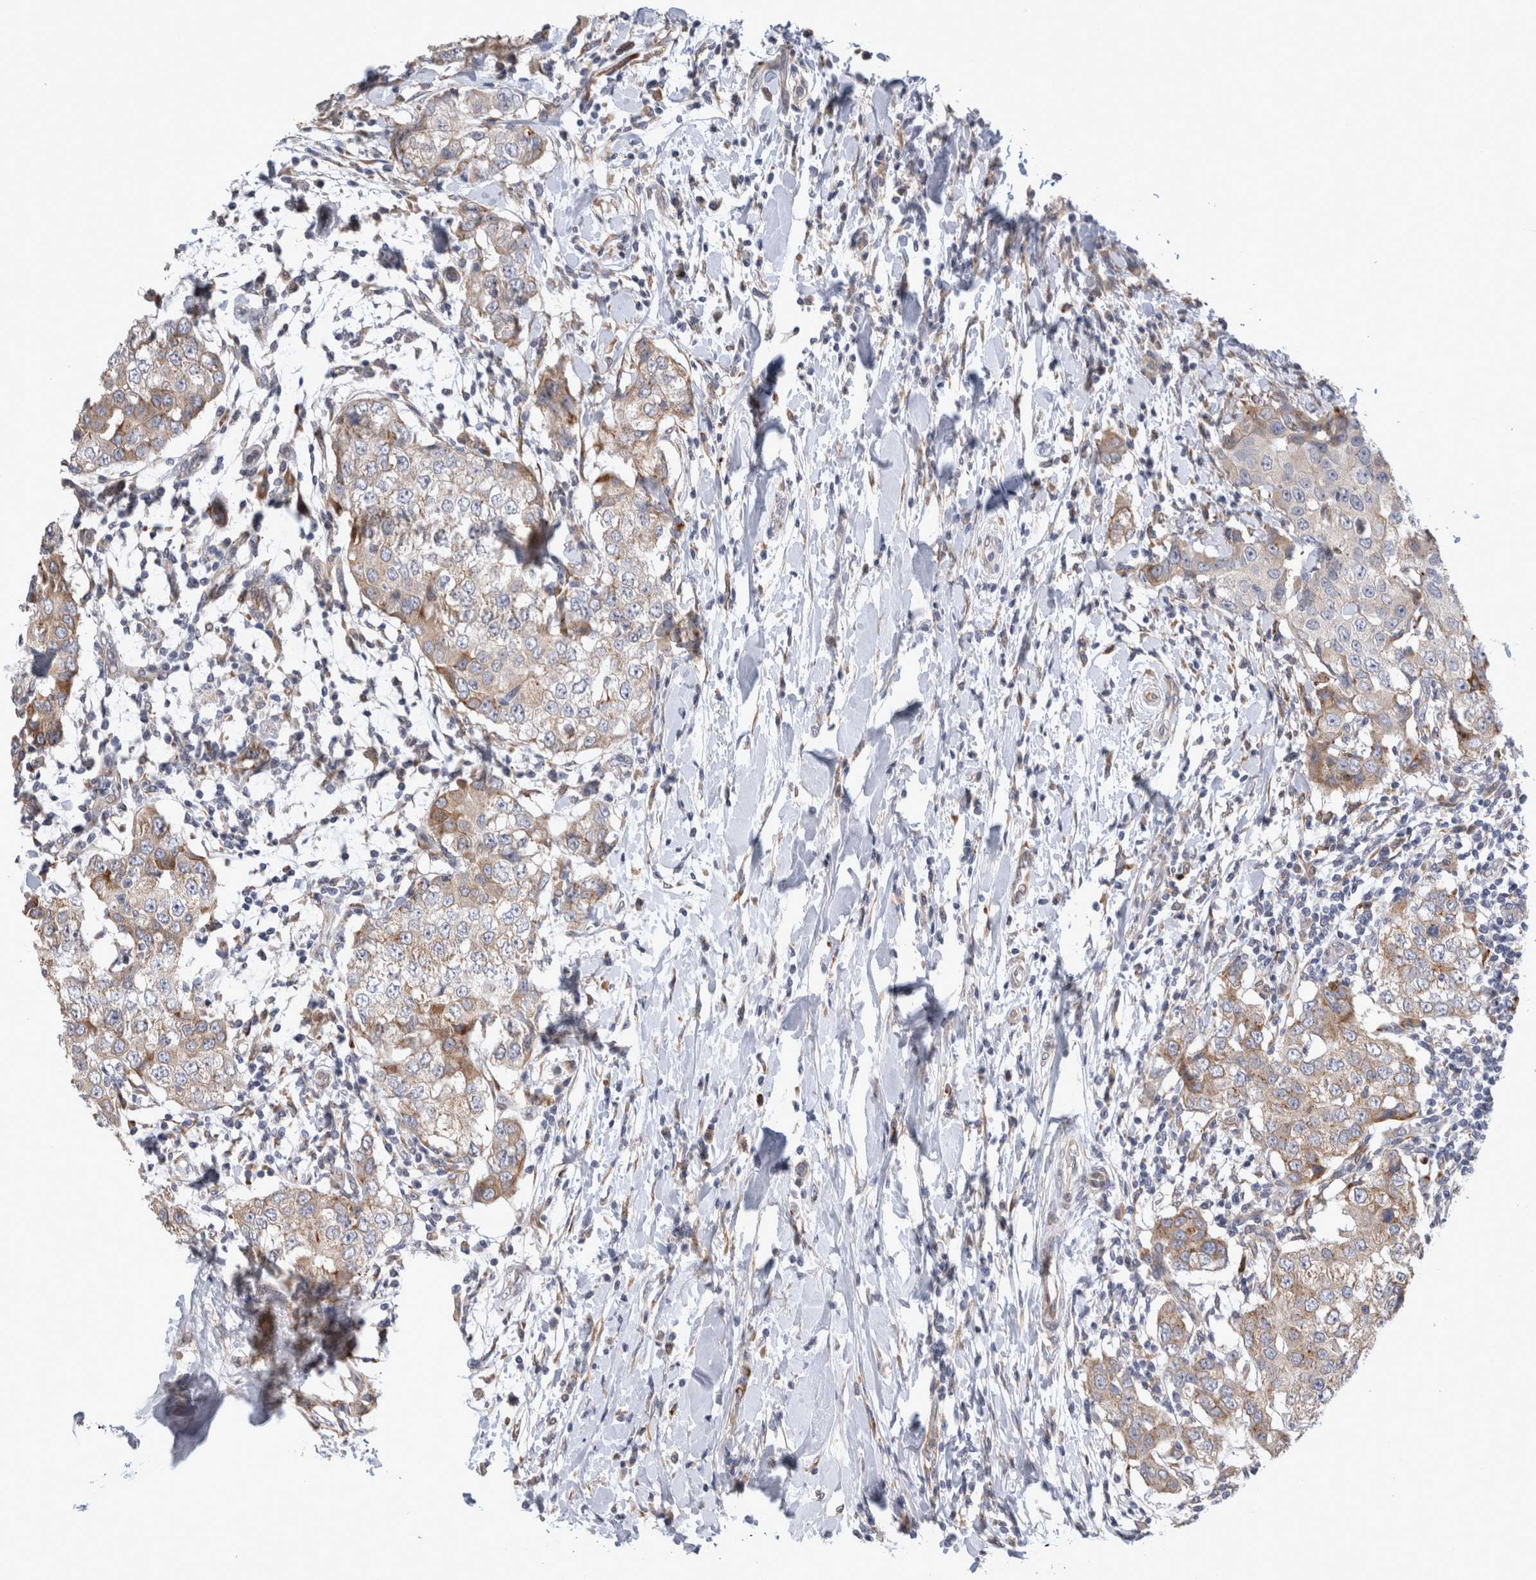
{"staining": {"intensity": "weak", "quantity": "<25%", "location": "cytoplasmic/membranous"}, "tissue": "breast cancer", "cell_type": "Tumor cells", "image_type": "cancer", "snomed": [{"axis": "morphology", "description": "Duct carcinoma"}, {"axis": "topography", "description": "Breast"}], "caption": "Tumor cells show no significant expression in infiltrating ductal carcinoma (breast).", "gene": "TRMT9B", "patient": {"sex": "female", "age": 27}}